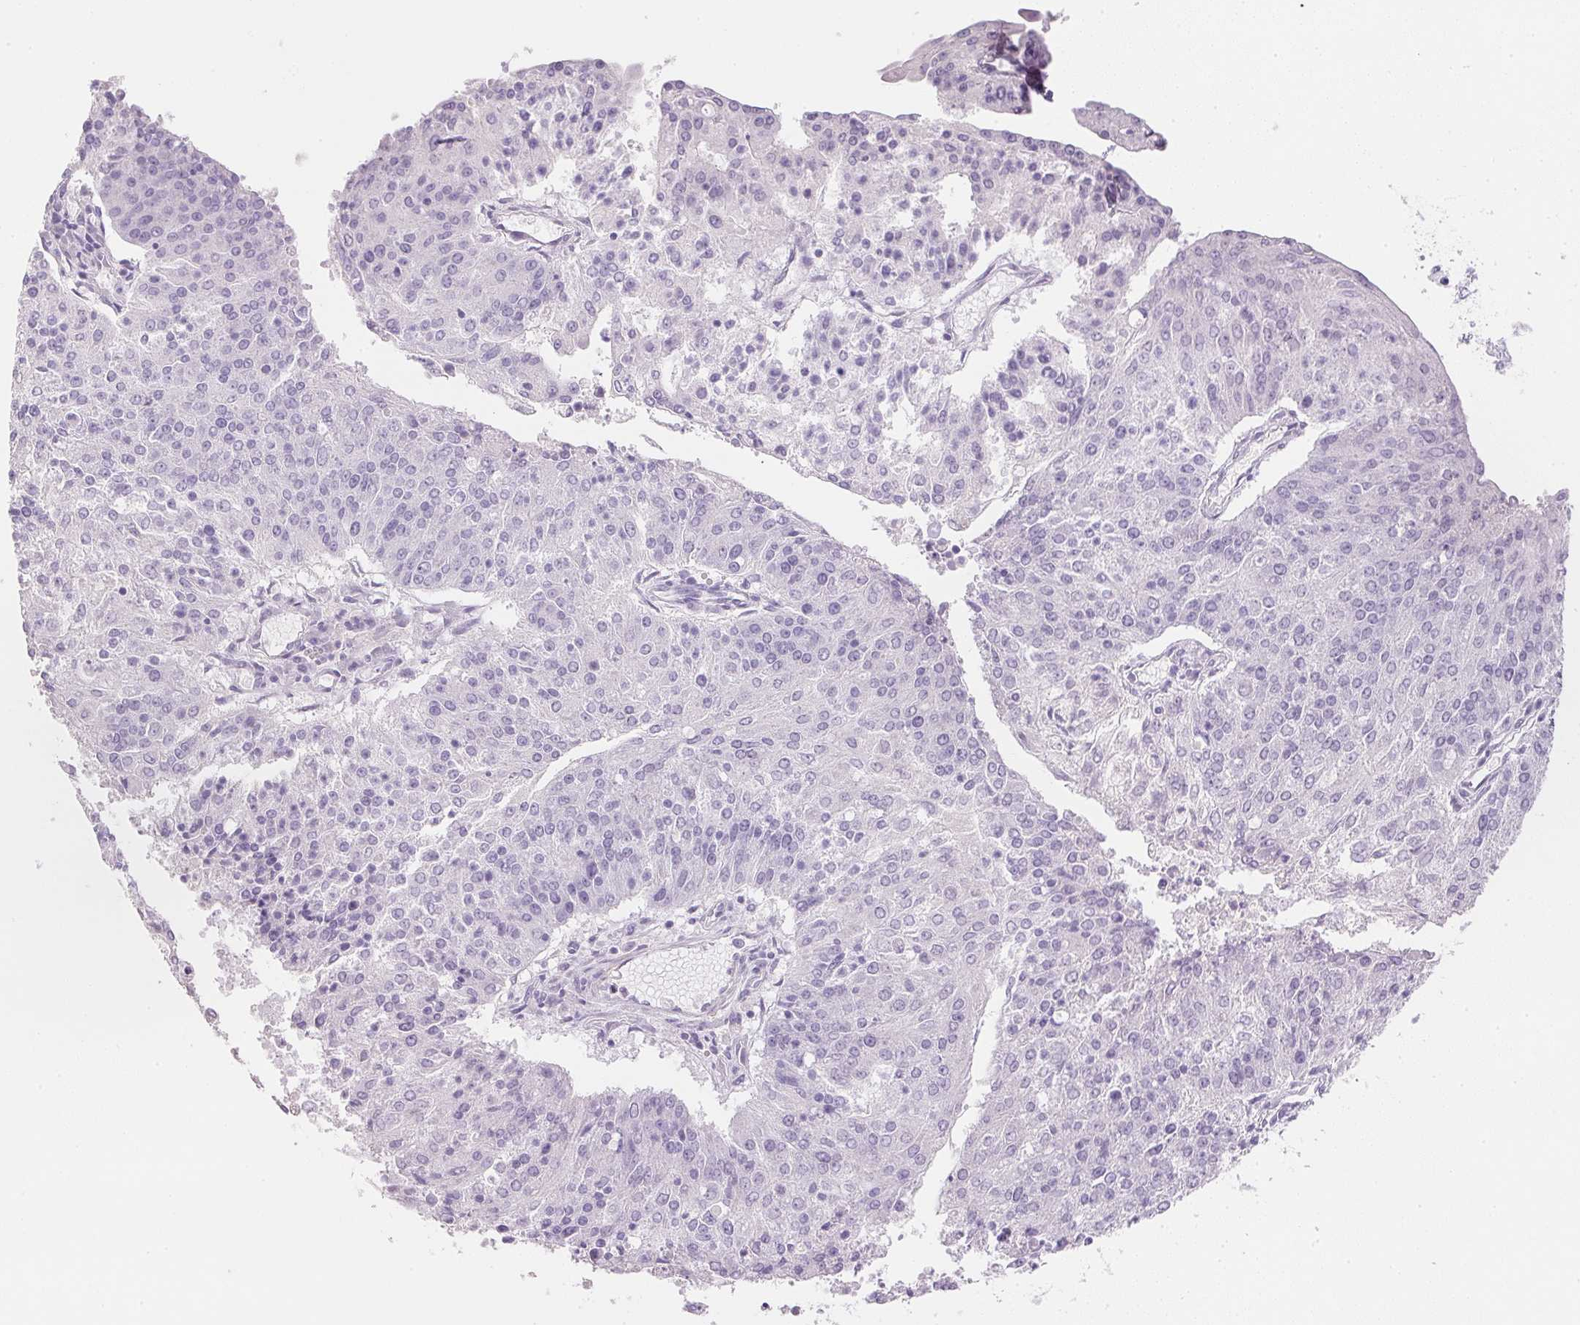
{"staining": {"intensity": "negative", "quantity": "none", "location": "none"}, "tissue": "endometrial cancer", "cell_type": "Tumor cells", "image_type": "cancer", "snomed": [{"axis": "morphology", "description": "Adenocarcinoma, NOS"}, {"axis": "topography", "description": "Endometrium"}], "caption": "A histopathology image of adenocarcinoma (endometrial) stained for a protein displays no brown staining in tumor cells.", "gene": "KCNE2", "patient": {"sex": "female", "age": 82}}